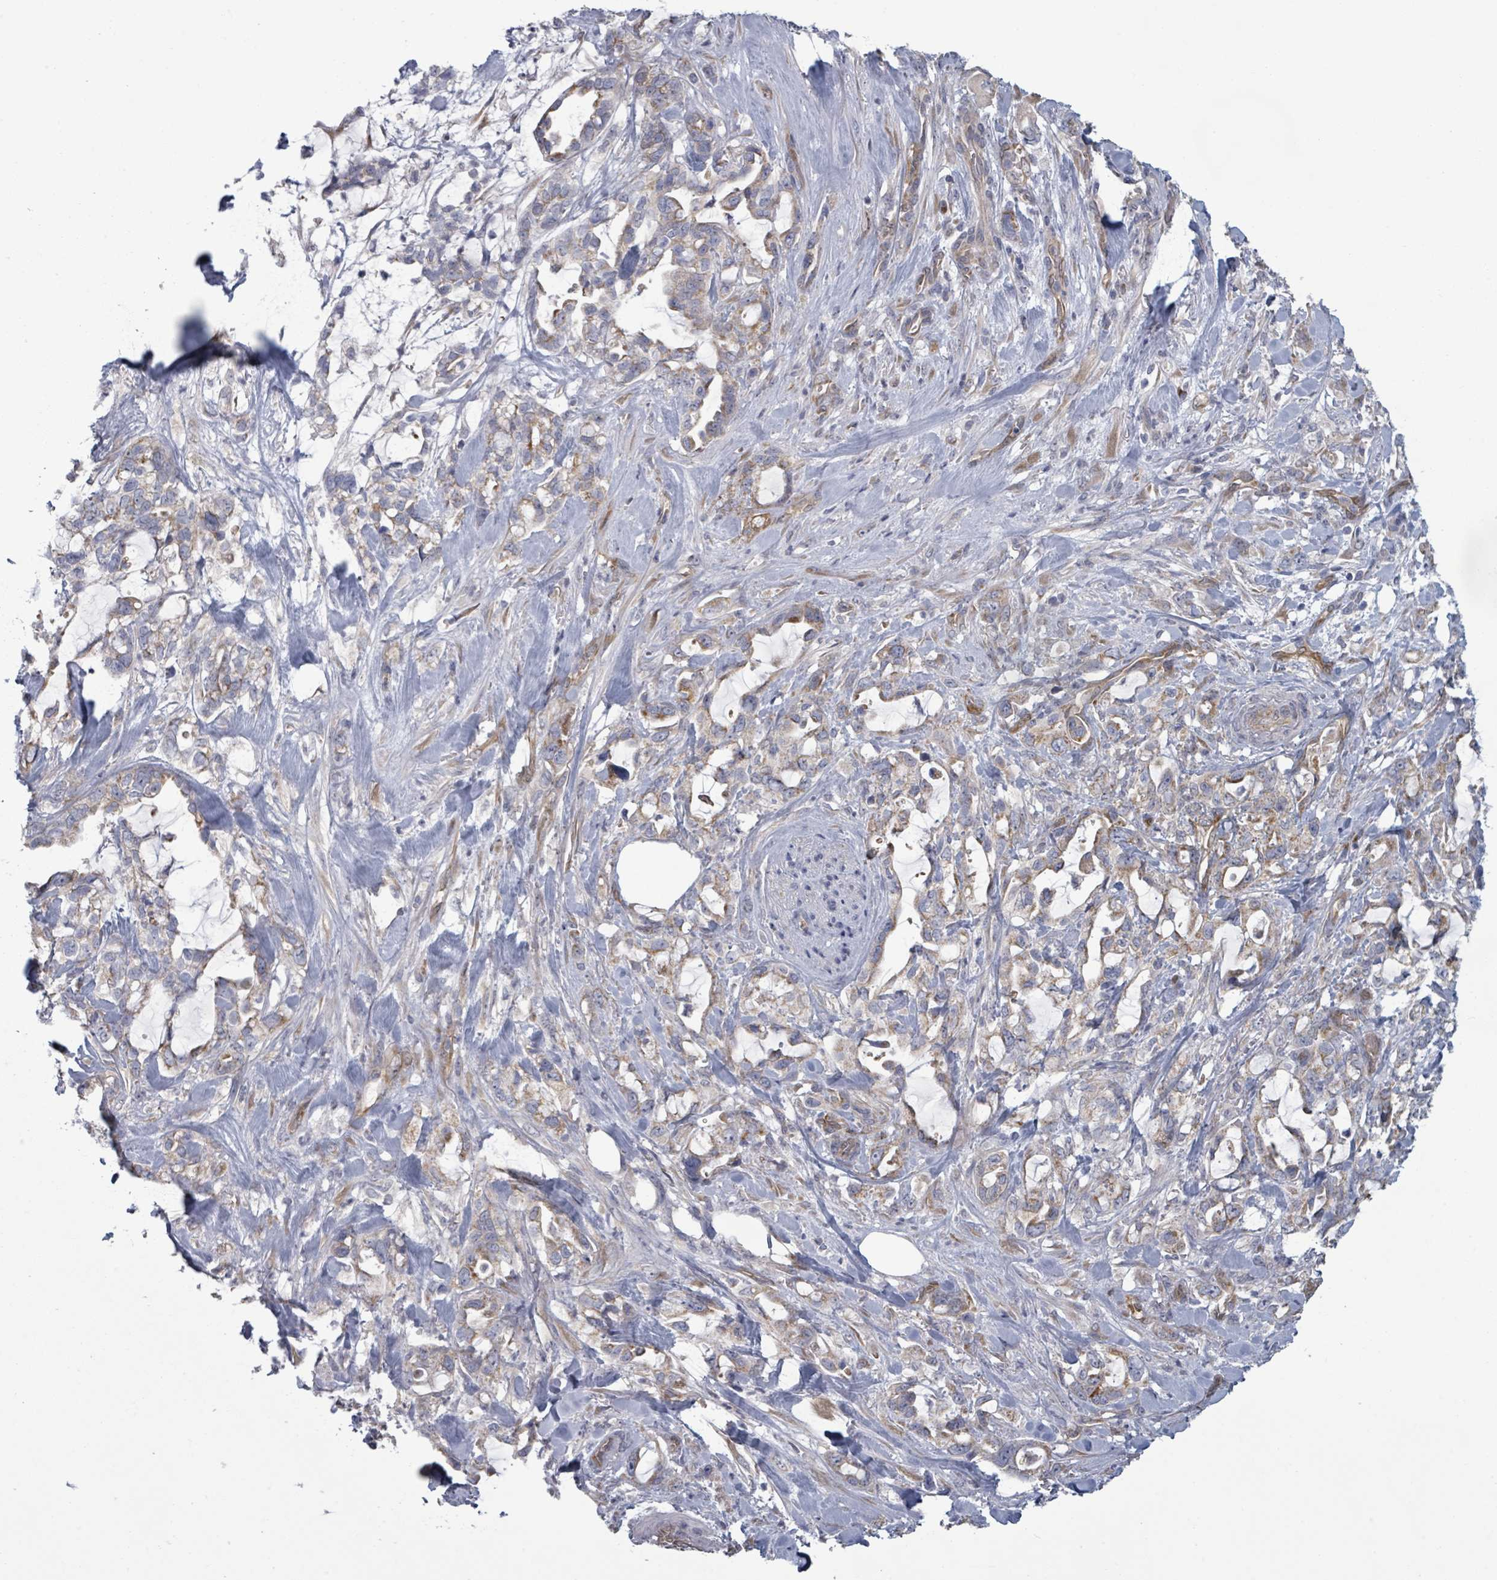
{"staining": {"intensity": "moderate", "quantity": ">75%", "location": "cytoplasmic/membranous"}, "tissue": "pancreatic cancer", "cell_type": "Tumor cells", "image_type": "cancer", "snomed": [{"axis": "morphology", "description": "Adenocarcinoma, NOS"}, {"axis": "topography", "description": "Pancreas"}], "caption": "Brown immunohistochemical staining in human adenocarcinoma (pancreatic) reveals moderate cytoplasmic/membranous expression in about >75% of tumor cells.", "gene": "FKBP1A", "patient": {"sex": "female", "age": 61}}